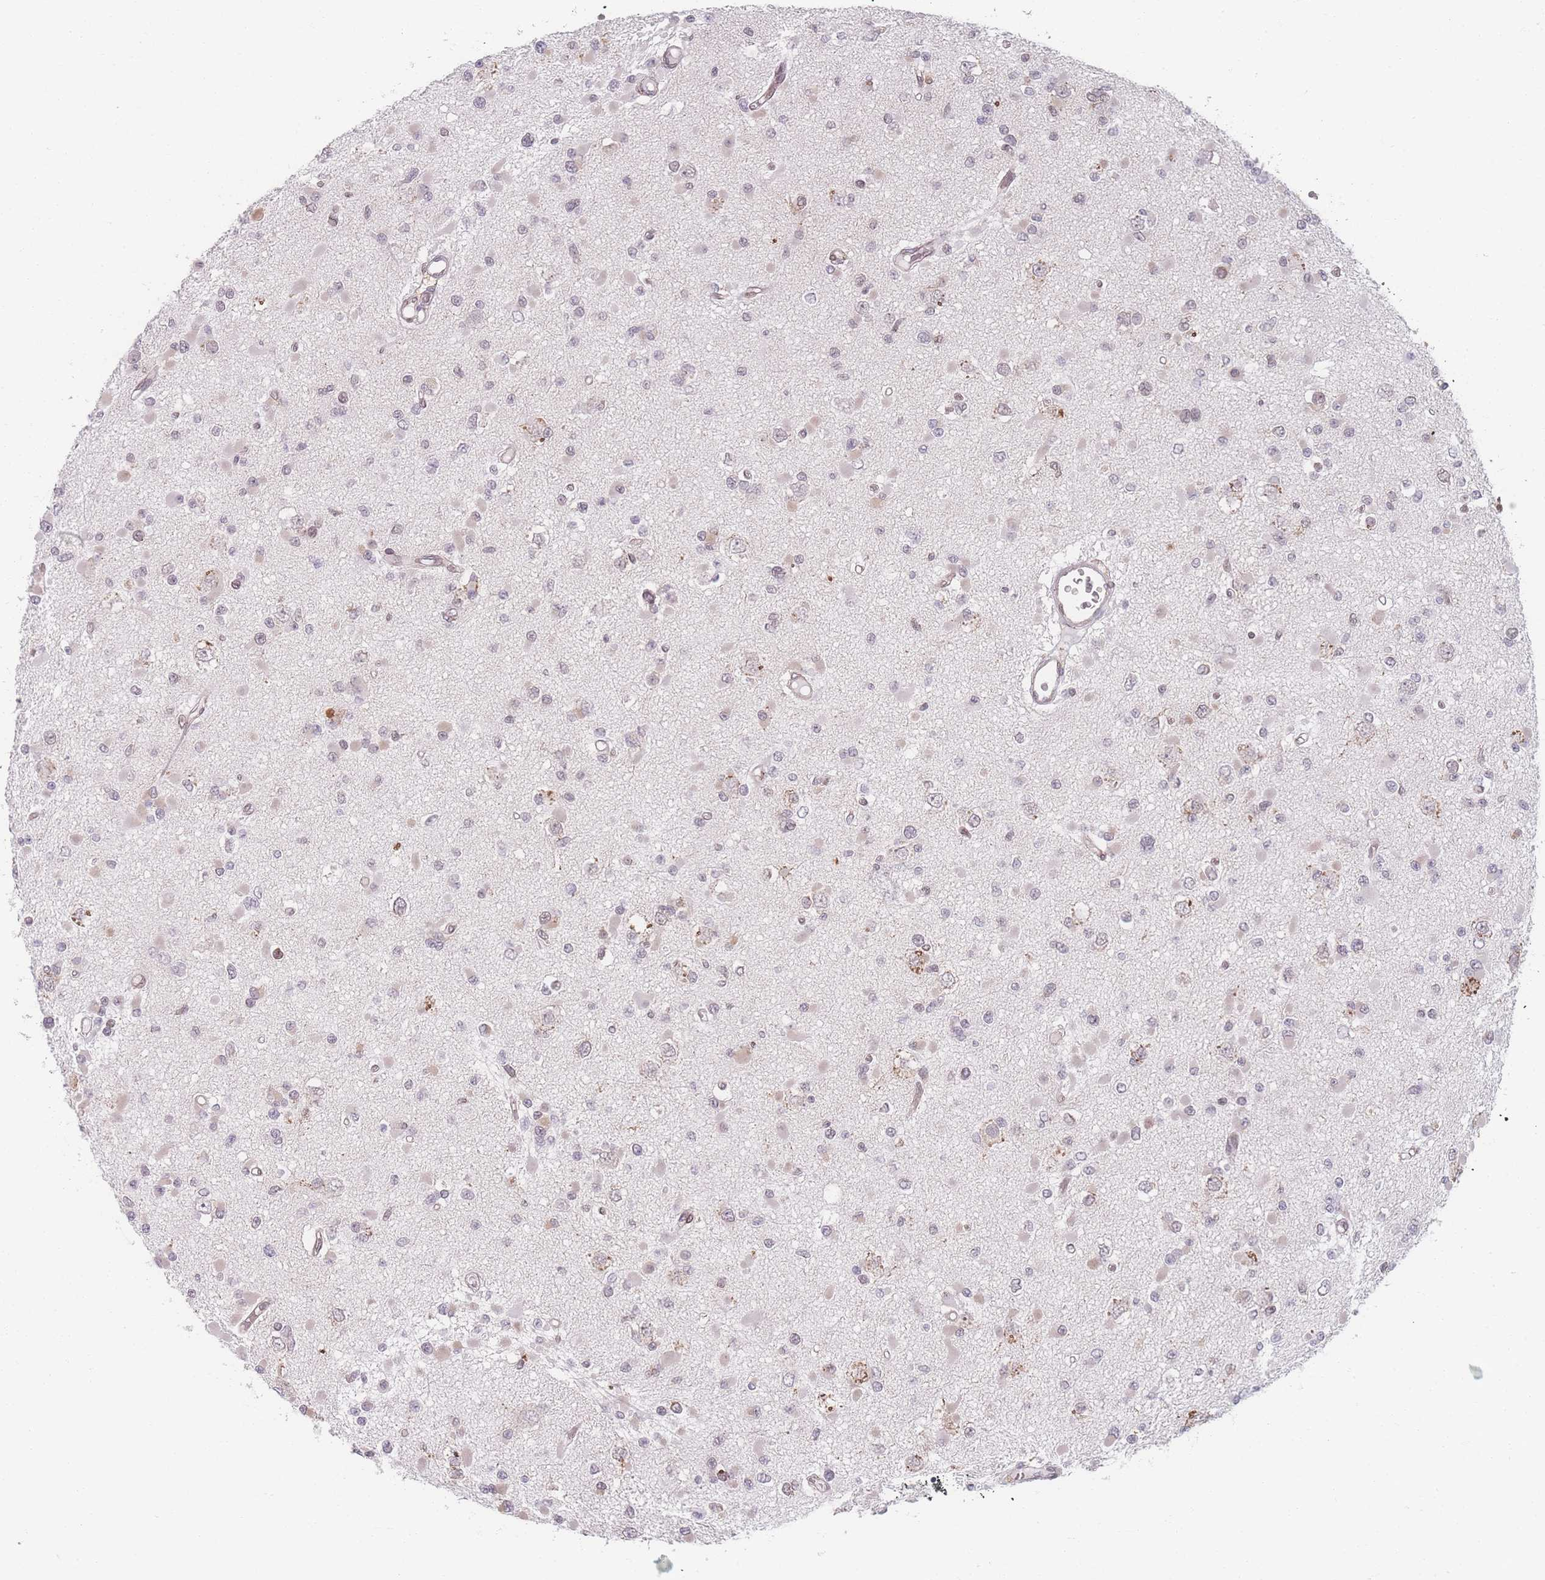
{"staining": {"intensity": "negative", "quantity": "none", "location": "none"}, "tissue": "glioma", "cell_type": "Tumor cells", "image_type": "cancer", "snomed": [{"axis": "morphology", "description": "Glioma, malignant, Low grade"}, {"axis": "topography", "description": "Brain"}], "caption": "Image shows no significant protein positivity in tumor cells of low-grade glioma (malignant).", "gene": "ZC3H13", "patient": {"sex": "female", "age": 22}}